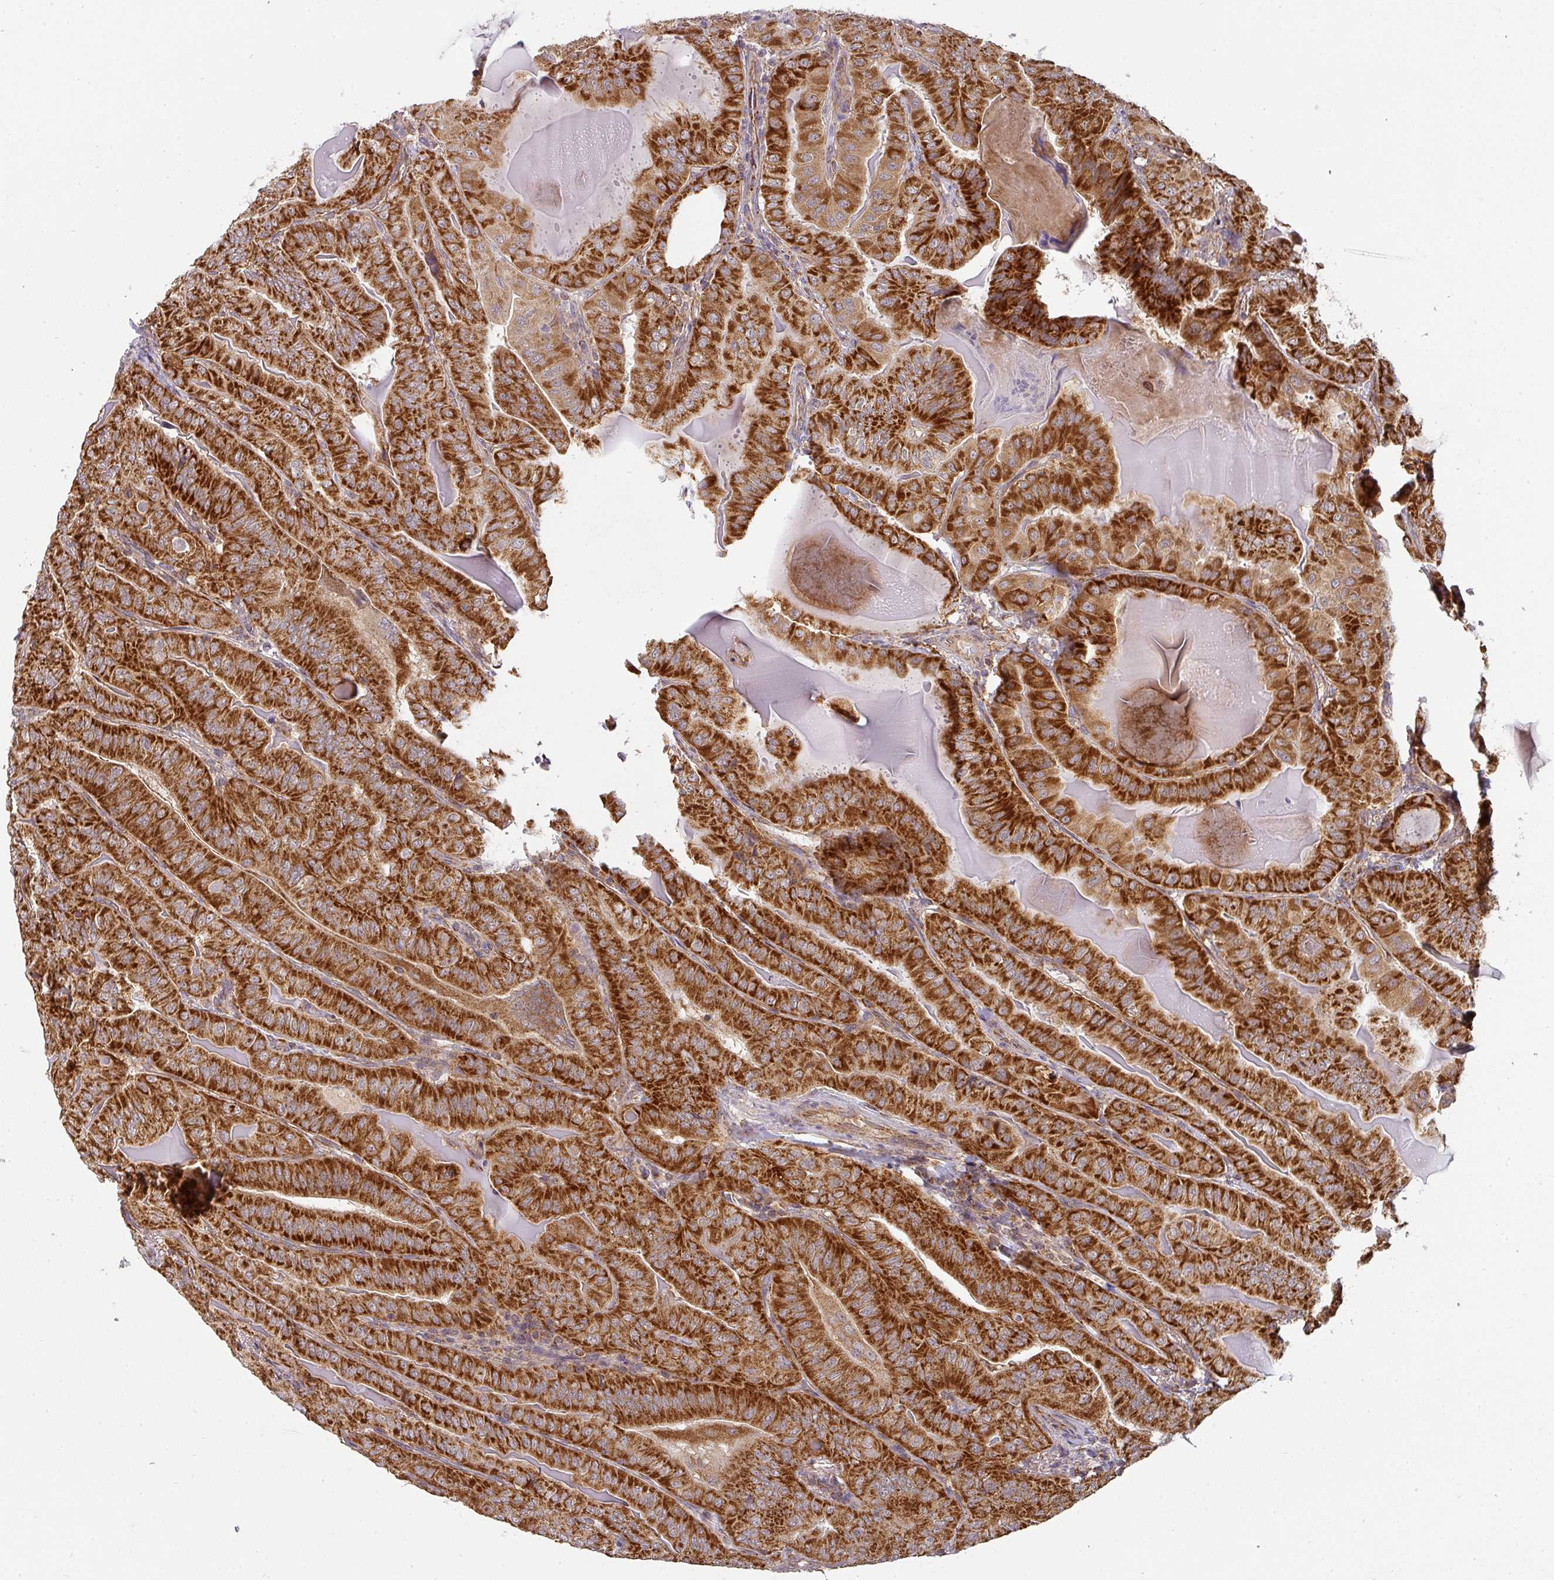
{"staining": {"intensity": "strong", "quantity": ">75%", "location": "cytoplasmic/membranous"}, "tissue": "thyroid cancer", "cell_type": "Tumor cells", "image_type": "cancer", "snomed": [{"axis": "morphology", "description": "Papillary adenocarcinoma, NOS"}, {"axis": "topography", "description": "Thyroid gland"}], "caption": "Immunohistochemical staining of thyroid cancer shows high levels of strong cytoplasmic/membranous protein expression in approximately >75% of tumor cells.", "gene": "MRPS16", "patient": {"sex": "female", "age": 68}}